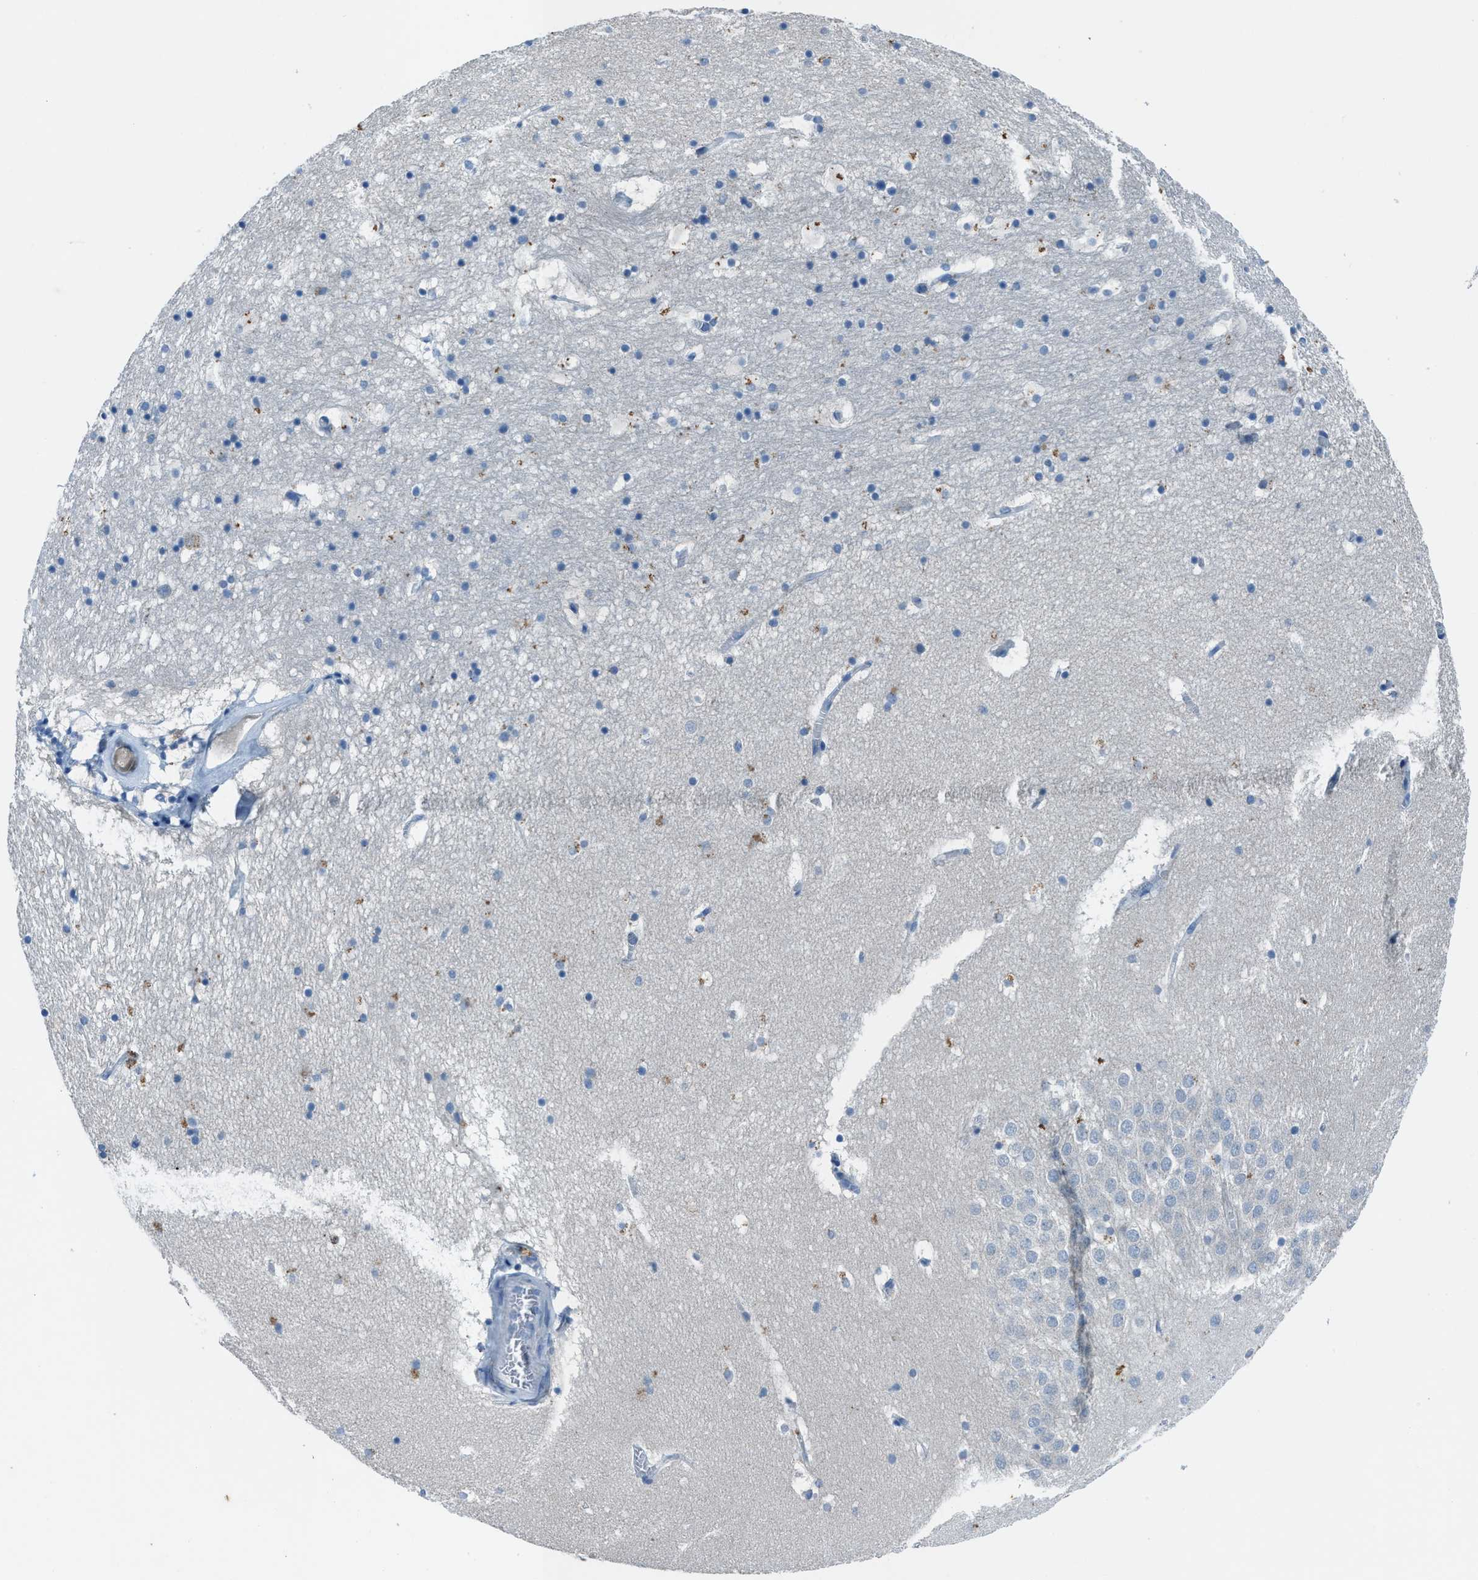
{"staining": {"intensity": "negative", "quantity": "none", "location": "none"}, "tissue": "hippocampus", "cell_type": "Glial cells", "image_type": "normal", "snomed": [{"axis": "morphology", "description": "Normal tissue, NOS"}, {"axis": "topography", "description": "Hippocampus"}], "caption": "DAB immunohistochemical staining of unremarkable hippocampus demonstrates no significant staining in glial cells. (DAB immunohistochemistry with hematoxylin counter stain).", "gene": "ADAM2", "patient": {"sex": "male", "age": 45}}